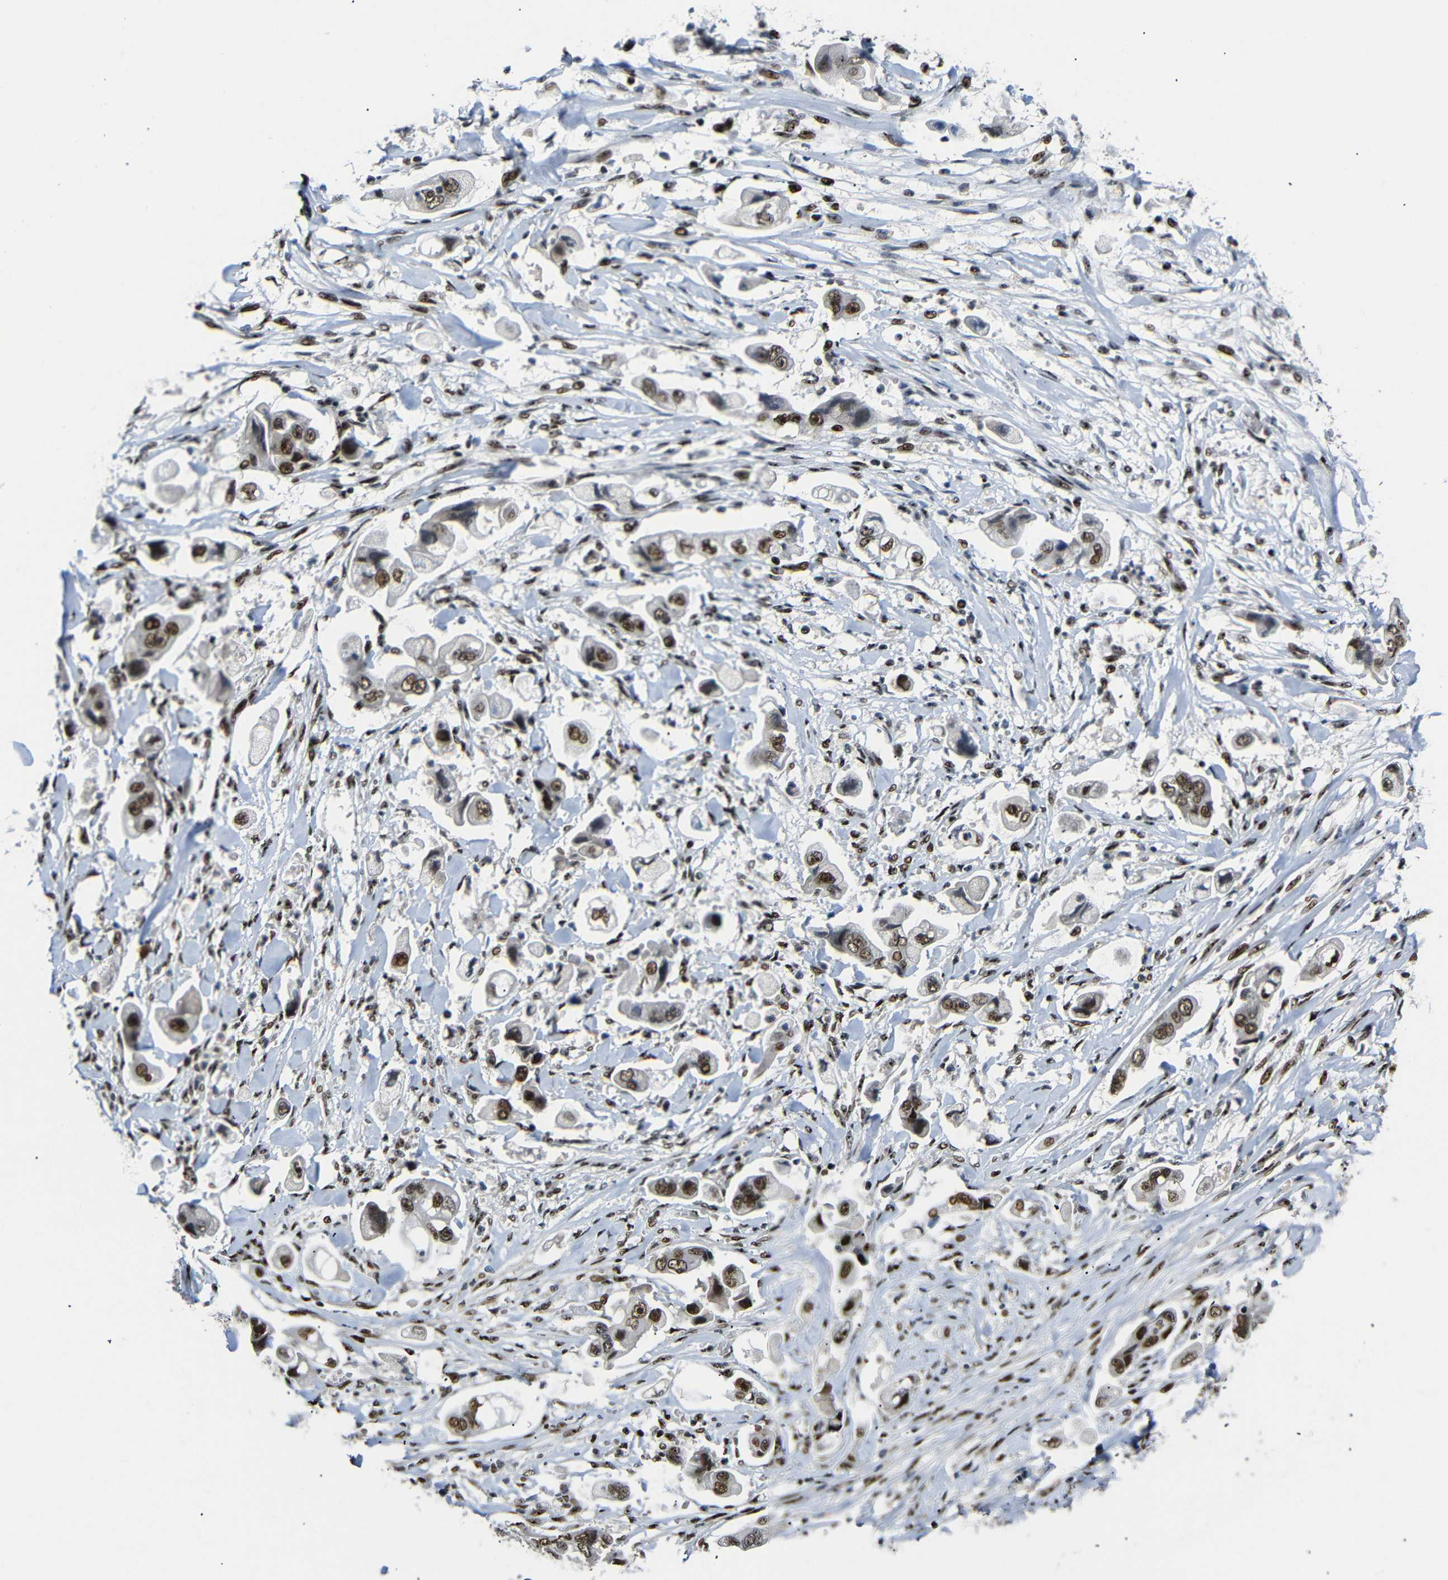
{"staining": {"intensity": "strong", "quantity": ">75%", "location": "nuclear"}, "tissue": "stomach cancer", "cell_type": "Tumor cells", "image_type": "cancer", "snomed": [{"axis": "morphology", "description": "Adenocarcinoma, NOS"}, {"axis": "topography", "description": "Stomach"}], "caption": "Protein staining of stomach cancer (adenocarcinoma) tissue shows strong nuclear expression in approximately >75% of tumor cells.", "gene": "SETDB2", "patient": {"sex": "male", "age": 62}}